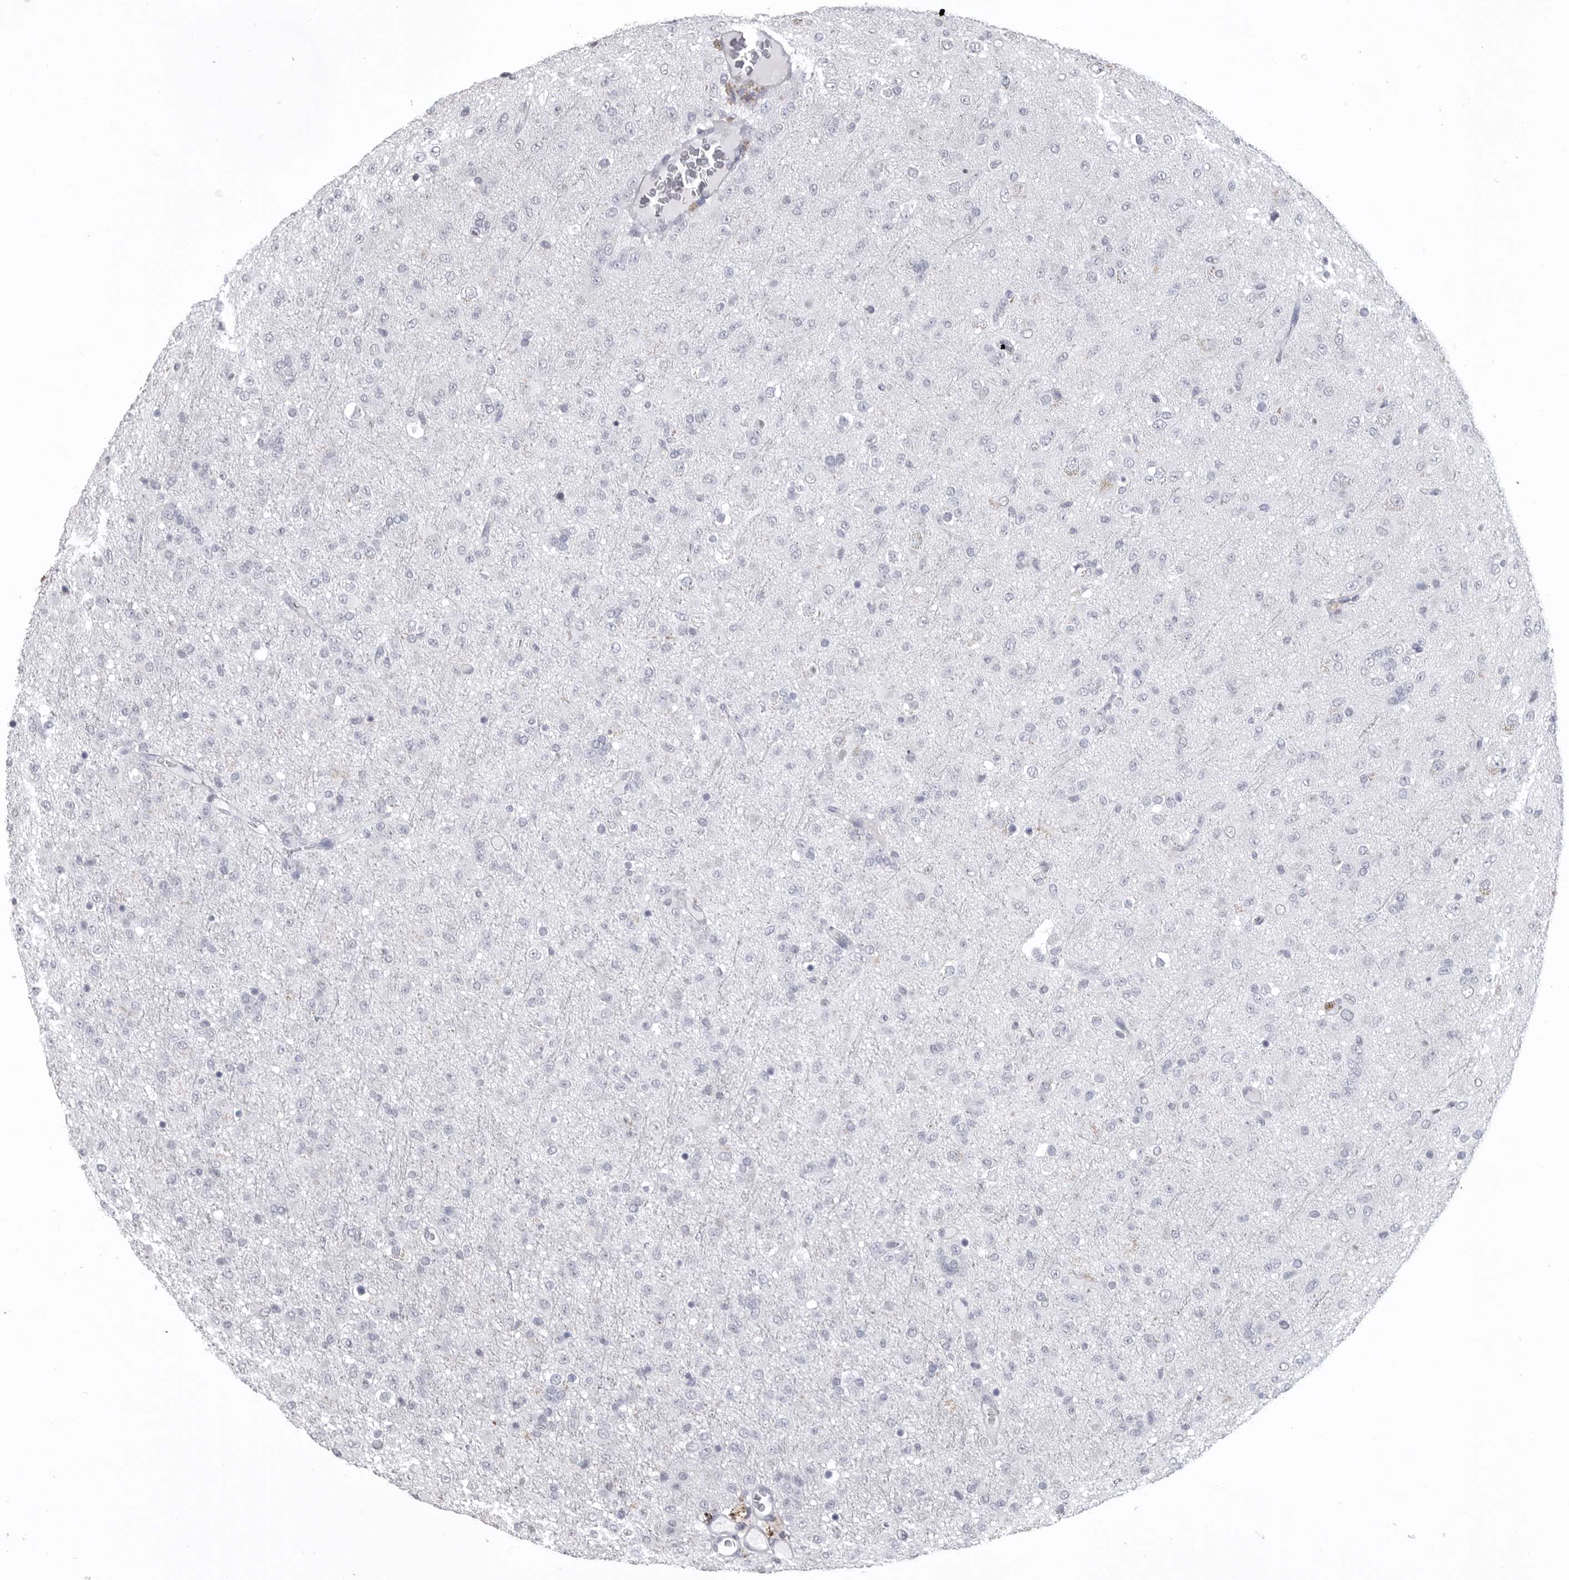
{"staining": {"intensity": "negative", "quantity": "none", "location": "none"}, "tissue": "glioma", "cell_type": "Tumor cells", "image_type": "cancer", "snomed": [{"axis": "morphology", "description": "Glioma, malignant, Low grade"}, {"axis": "topography", "description": "Brain"}], "caption": "Tumor cells are negative for protein expression in human malignant glioma (low-grade). Brightfield microscopy of immunohistochemistry stained with DAB (brown) and hematoxylin (blue), captured at high magnification.", "gene": "ITGAL", "patient": {"sex": "male", "age": 65}}